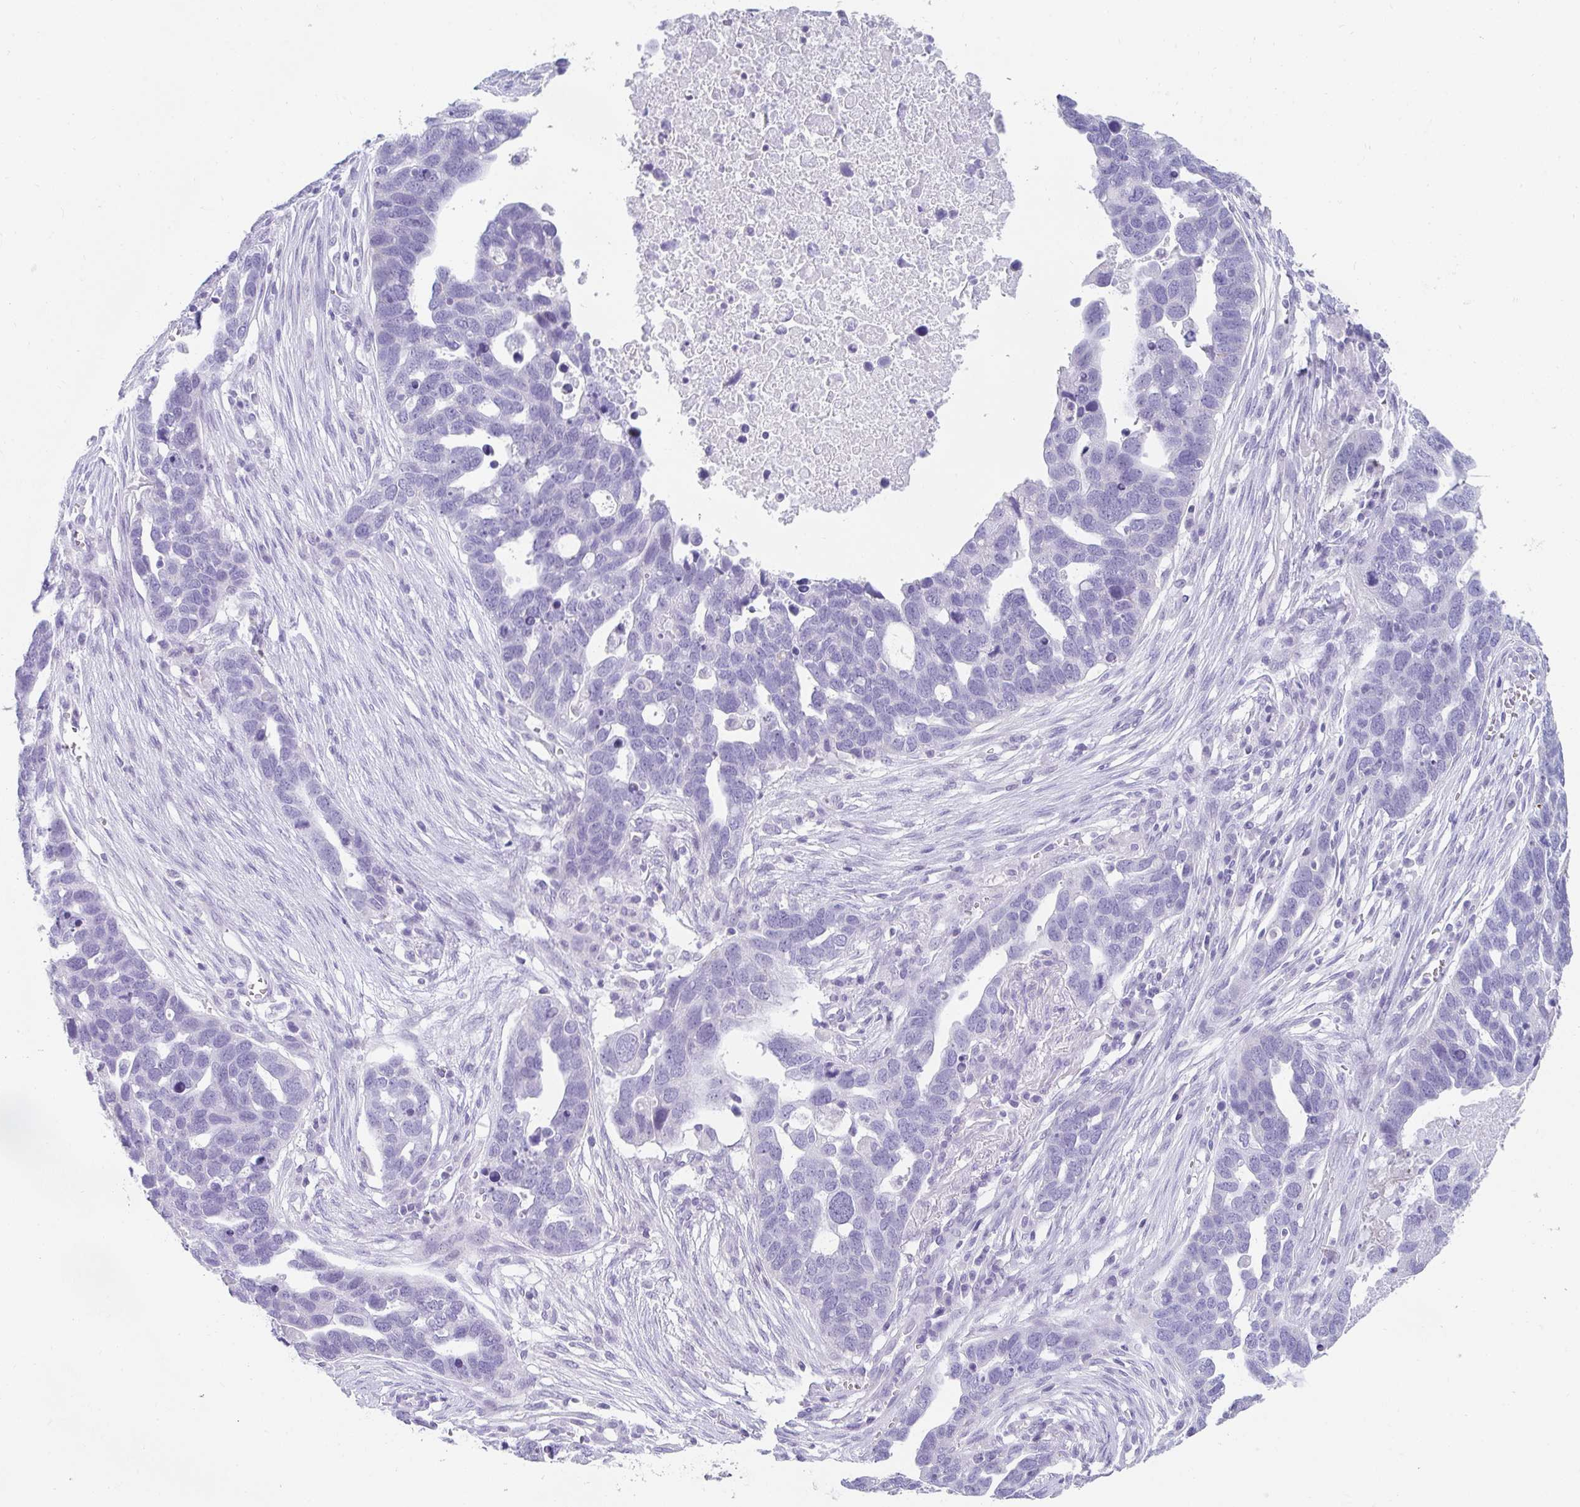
{"staining": {"intensity": "negative", "quantity": "none", "location": "none"}, "tissue": "ovarian cancer", "cell_type": "Tumor cells", "image_type": "cancer", "snomed": [{"axis": "morphology", "description": "Cystadenocarcinoma, serous, NOS"}, {"axis": "topography", "description": "Ovary"}], "caption": "Immunohistochemistry (IHC) of ovarian cancer exhibits no expression in tumor cells.", "gene": "RLF", "patient": {"sex": "female", "age": 54}}